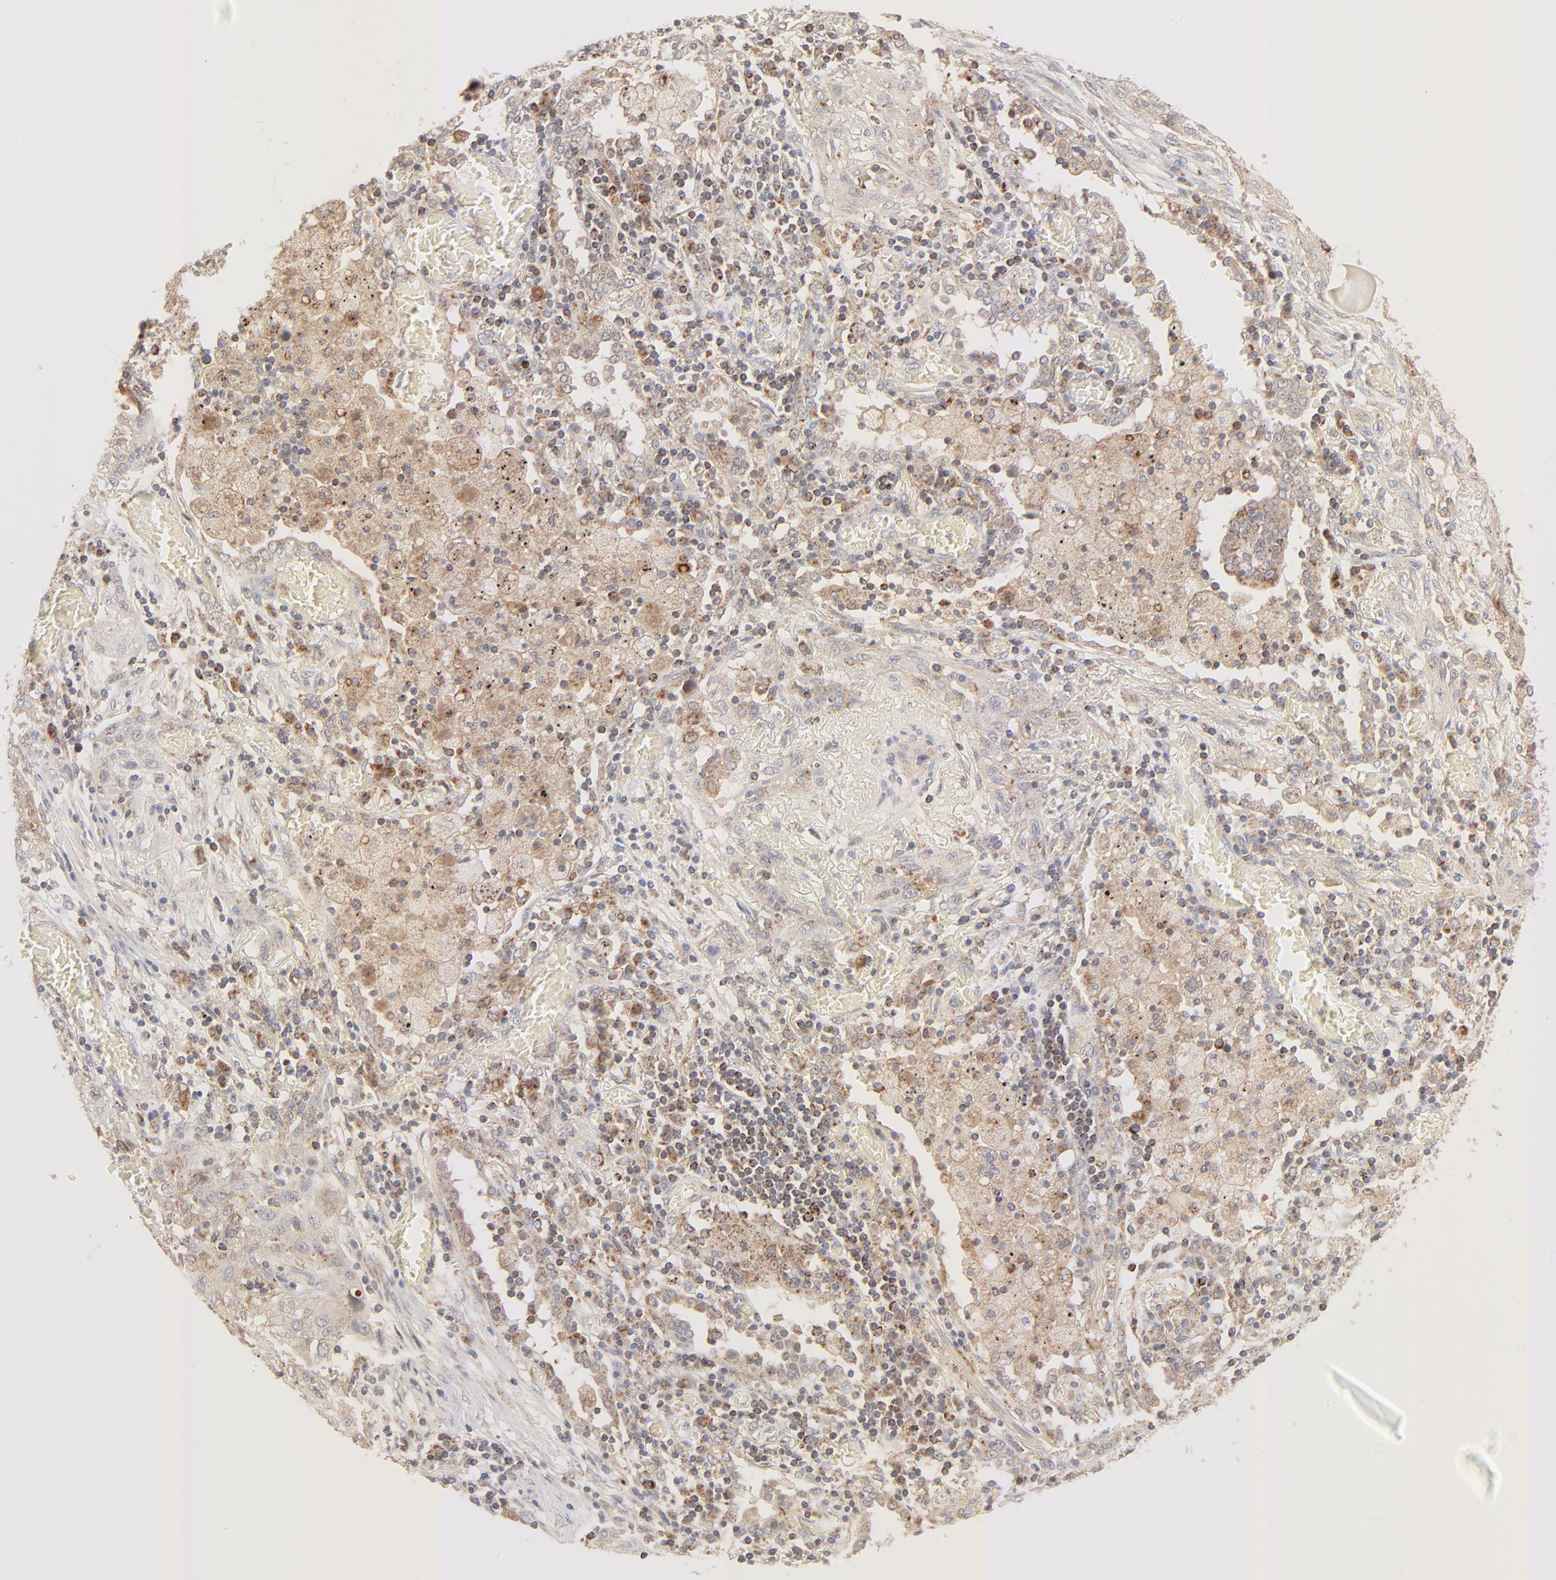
{"staining": {"intensity": "moderate", "quantity": "25%-75%", "location": "cytoplasmic/membranous"}, "tissue": "lung cancer", "cell_type": "Tumor cells", "image_type": "cancer", "snomed": [{"axis": "morphology", "description": "Squamous cell carcinoma, NOS"}, {"axis": "topography", "description": "Lung"}], "caption": "Squamous cell carcinoma (lung) stained with IHC displays moderate cytoplasmic/membranous staining in about 25%-75% of tumor cells.", "gene": "CSPG4", "patient": {"sex": "female", "age": 47}}